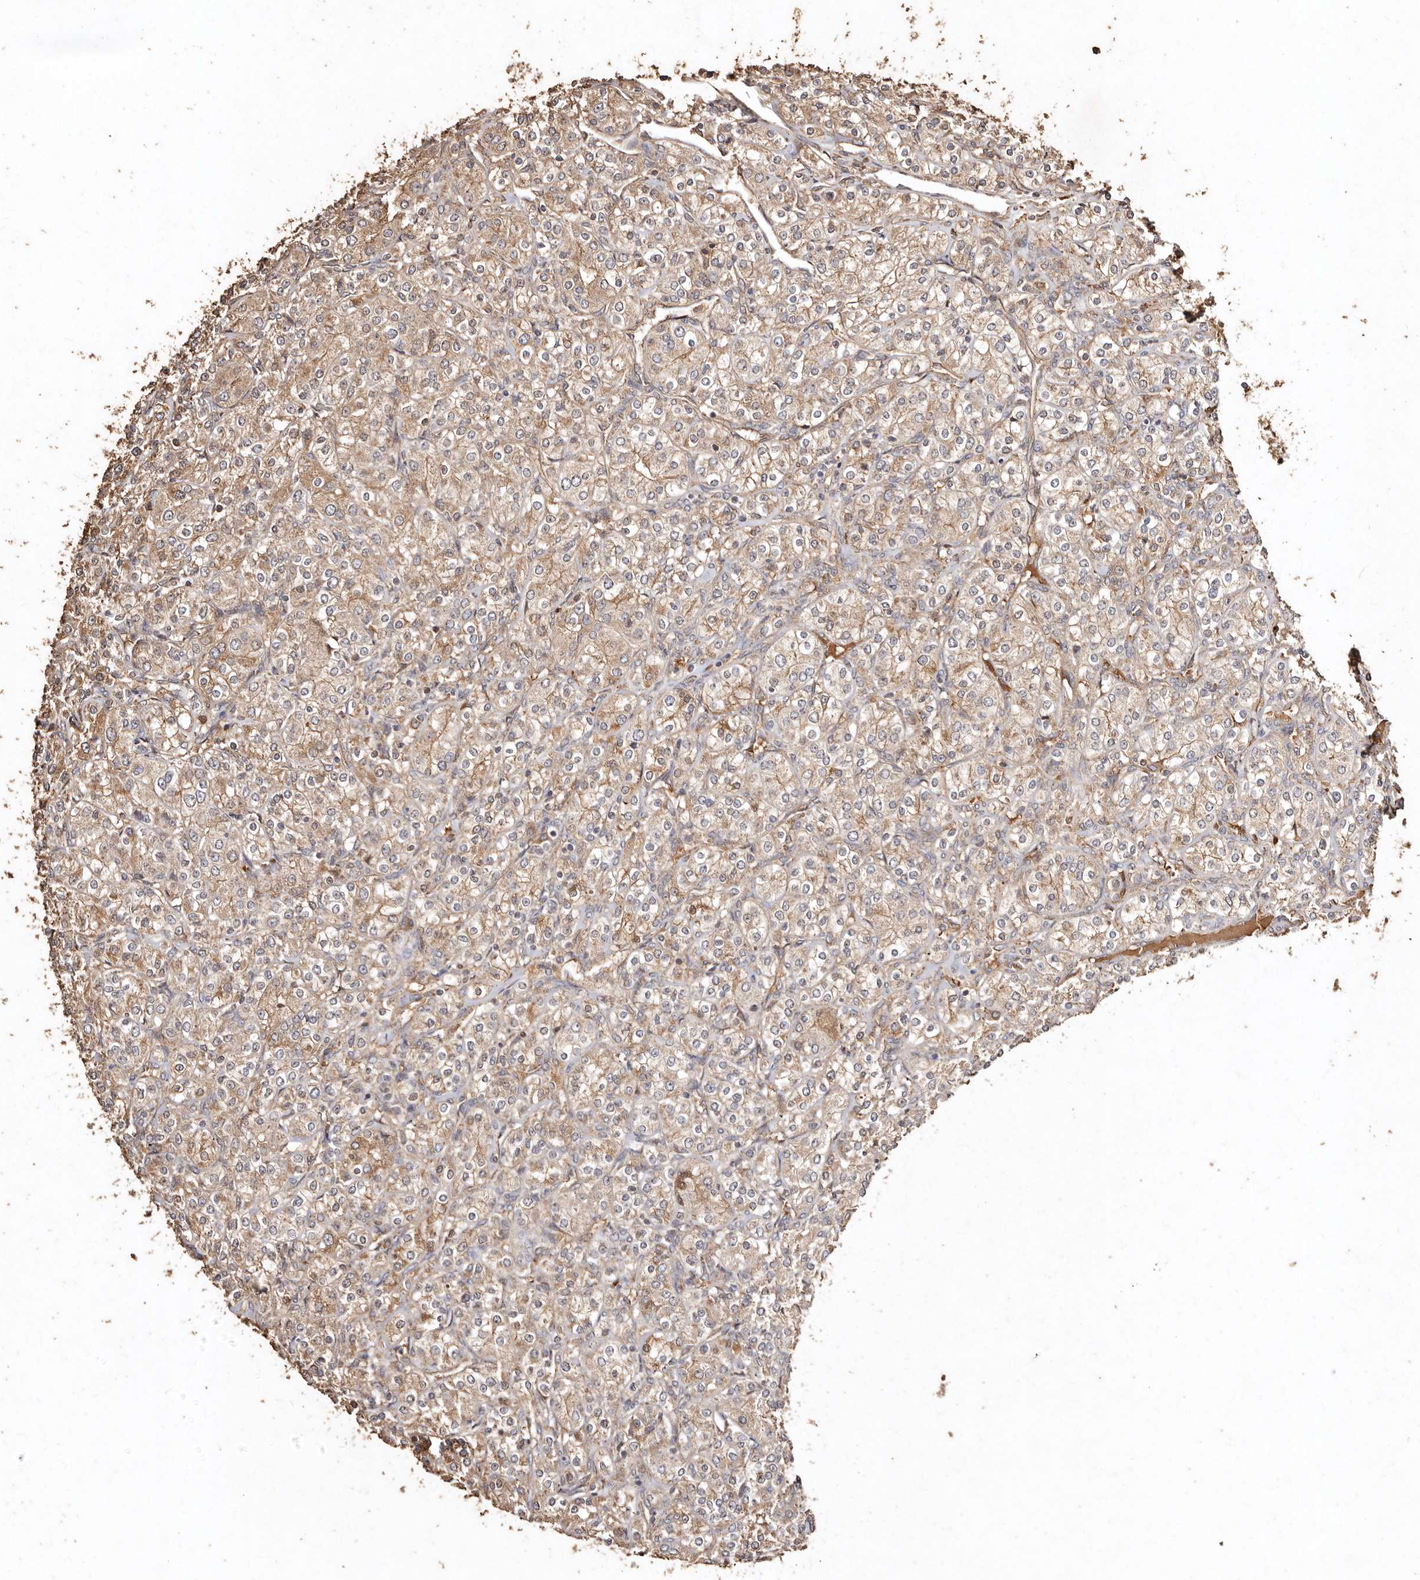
{"staining": {"intensity": "weak", "quantity": ">75%", "location": "cytoplasmic/membranous"}, "tissue": "renal cancer", "cell_type": "Tumor cells", "image_type": "cancer", "snomed": [{"axis": "morphology", "description": "Adenocarcinoma, NOS"}, {"axis": "topography", "description": "Kidney"}], "caption": "Renal cancer (adenocarcinoma) was stained to show a protein in brown. There is low levels of weak cytoplasmic/membranous positivity in approximately >75% of tumor cells.", "gene": "FARS2", "patient": {"sex": "male", "age": 77}}